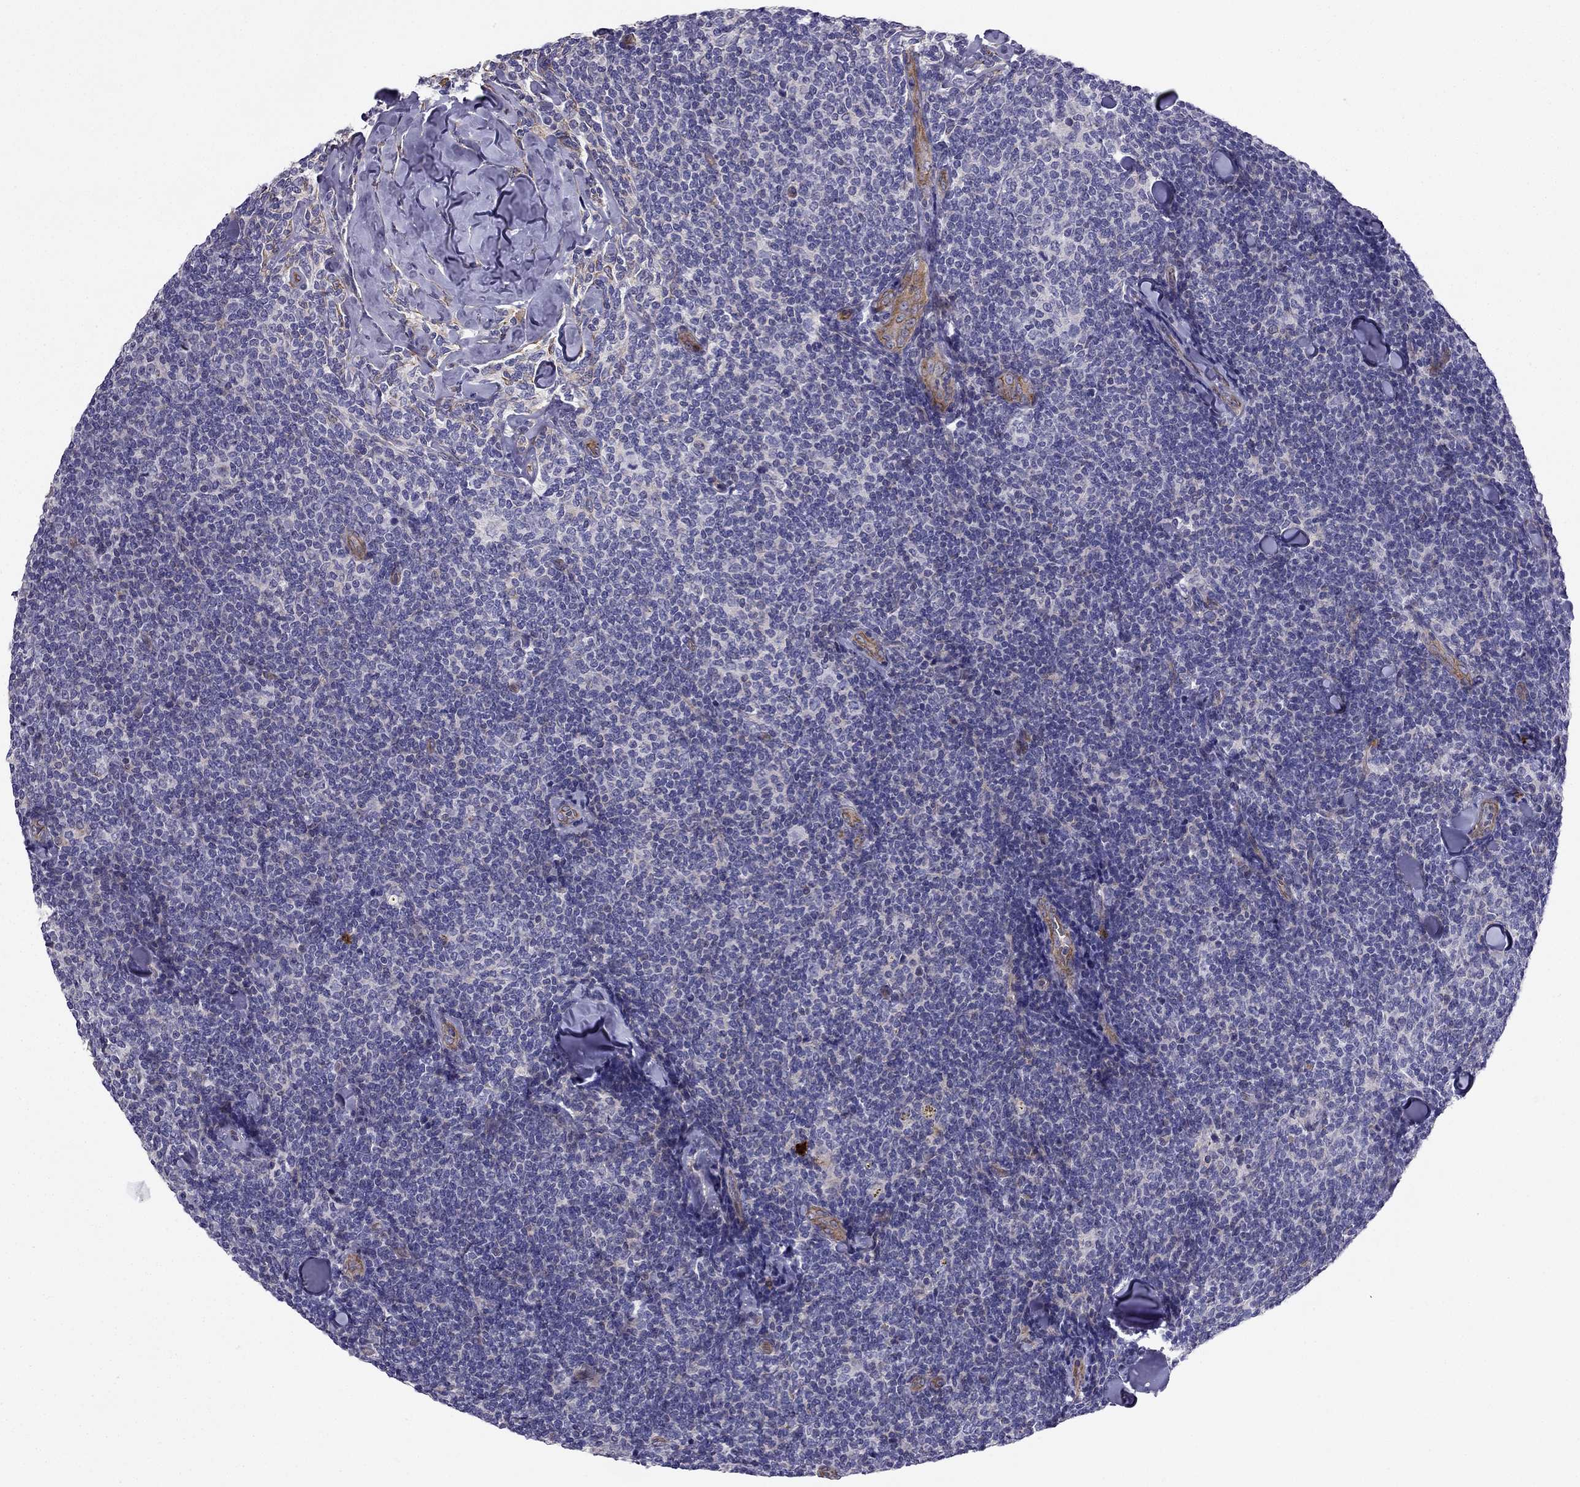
{"staining": {"intensity": "negative", "quantity": "none", "location": "none"}, "tissue": "lymphoma", "cell_type": "Tumor cells", "image_type": "cancer", "snomed": [{"axis": "morphology", "description": "Malignant lymphoma, non-Hodgkin's type, Low grade"}, {"axis": "topography", "description": "Lymph node"}], "caption": "Immunohistochemistry of human malignant lymphoma, non-Hodgkin's type (low-grade) demonstrates no staining in tumor cells.", "gene": "ENOX1", "patient": {"sex": "female", "age": 56}}